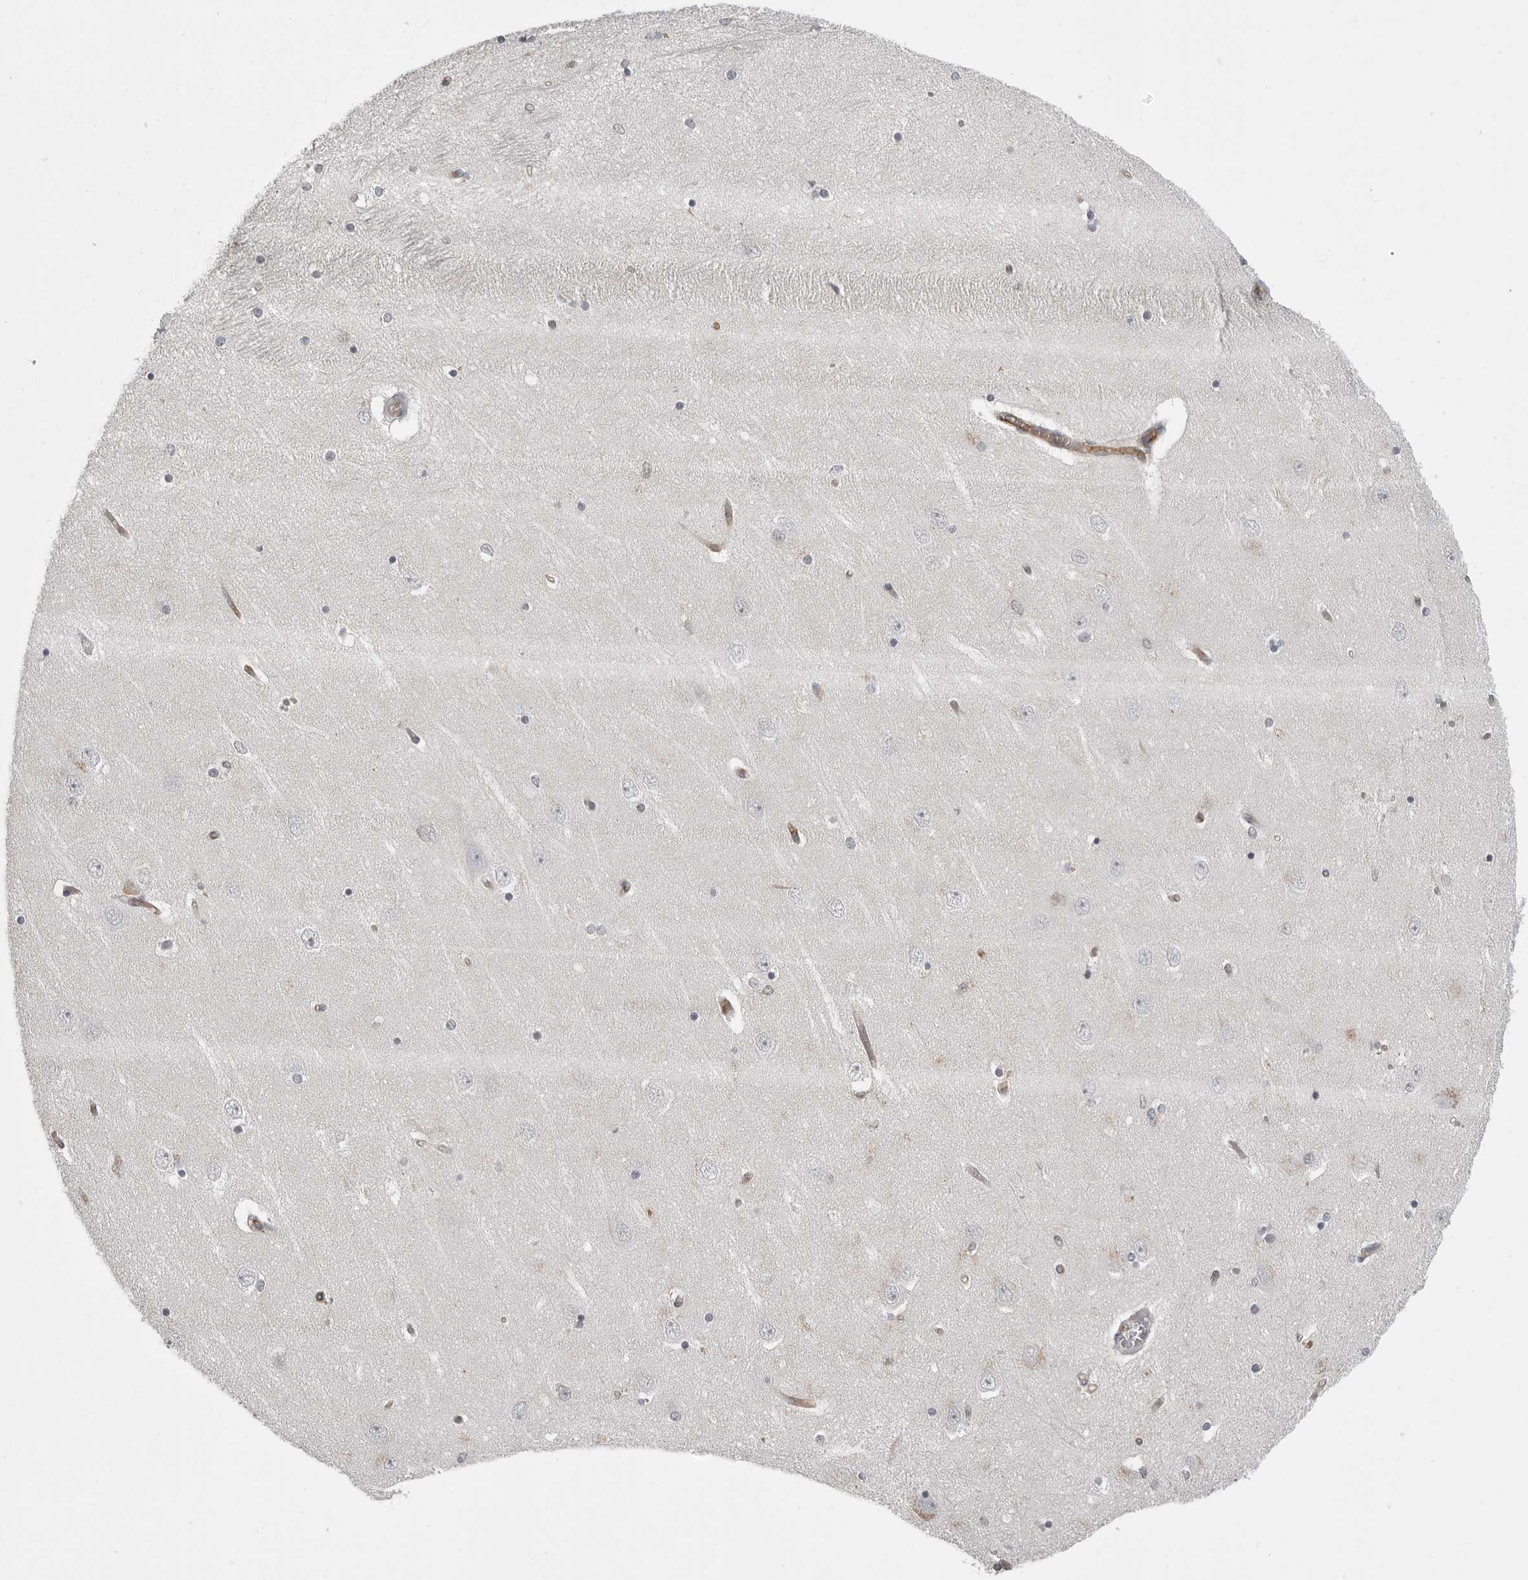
{"staining": {"intensity": "negative", "quantity": "none", "location": "none"}, "tissue": "hippocampus", "cell_type": "Glial cells", "image_type": "normal", "snomed": [{"axis": "morphology", "description": "Normal tissue, NOS"}, {"axis": "topography", "description": "Hippocampus"}], "caption": "Protein analysis of normal hippocampus displays no significant staining in glial cells. (DAB immunohistochemistry, high magnification).", "gene": "IFNGR1", "patient": {"sex": "female", "age": 54}}